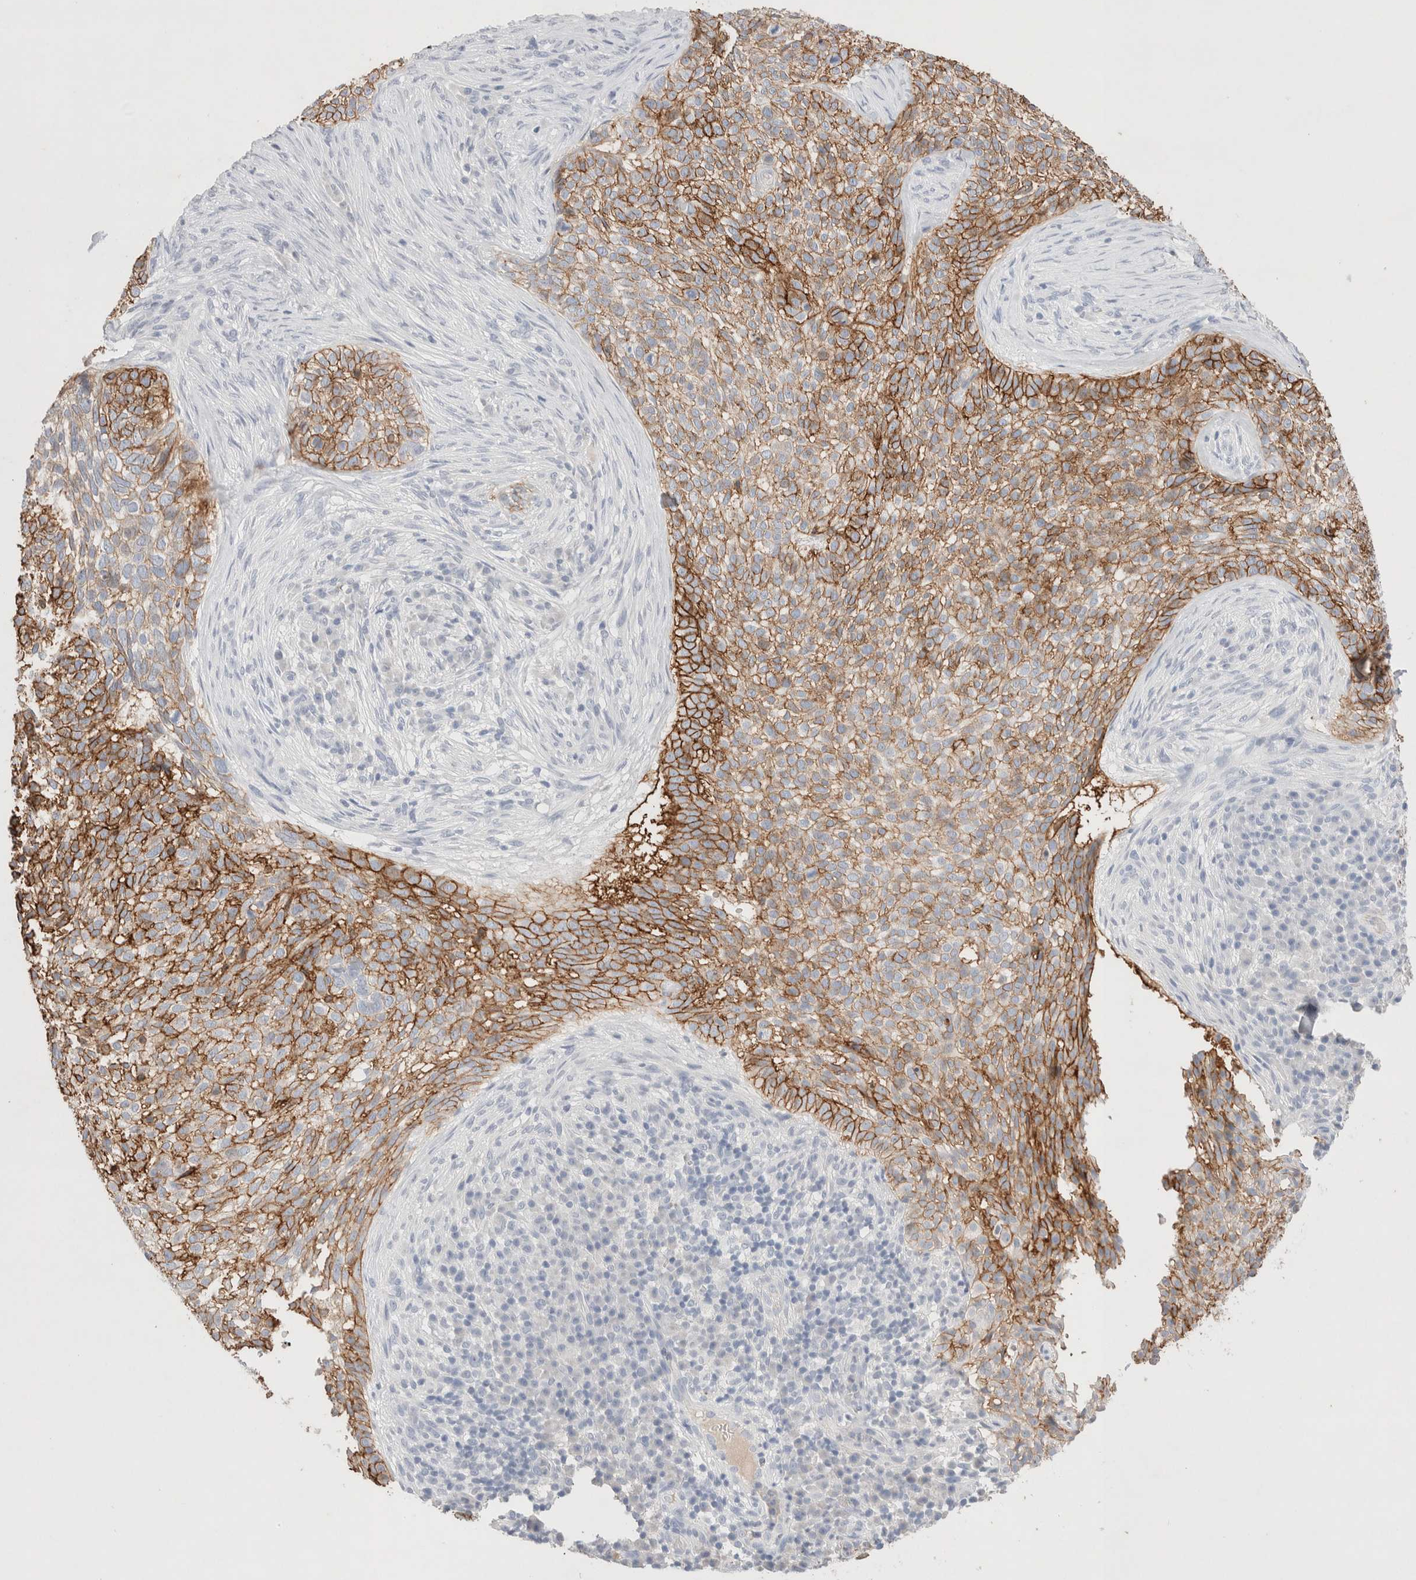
{"staining": {"intensity": "strong", "quantity": ">75%", "location": "cytoplasmic/membranous"}, "tissue": "skin cancer", "cell_type": "Tumor cells", "image_type": "cancer", "snomed": [{"axis": "morphology", "description": "Basal cell carcinoma"}, {"axis": "topography", "description": "Skin"}], "caption": "Skin cancer (basal cell carcinoma) tissue demonstrates strong cytoplasmic/membranous staining in approximately >75% of tumor cells, visualized by immunohistochemistry.", "gene": "EPCAM", "patient": {"sex": "female", "age": 64}}